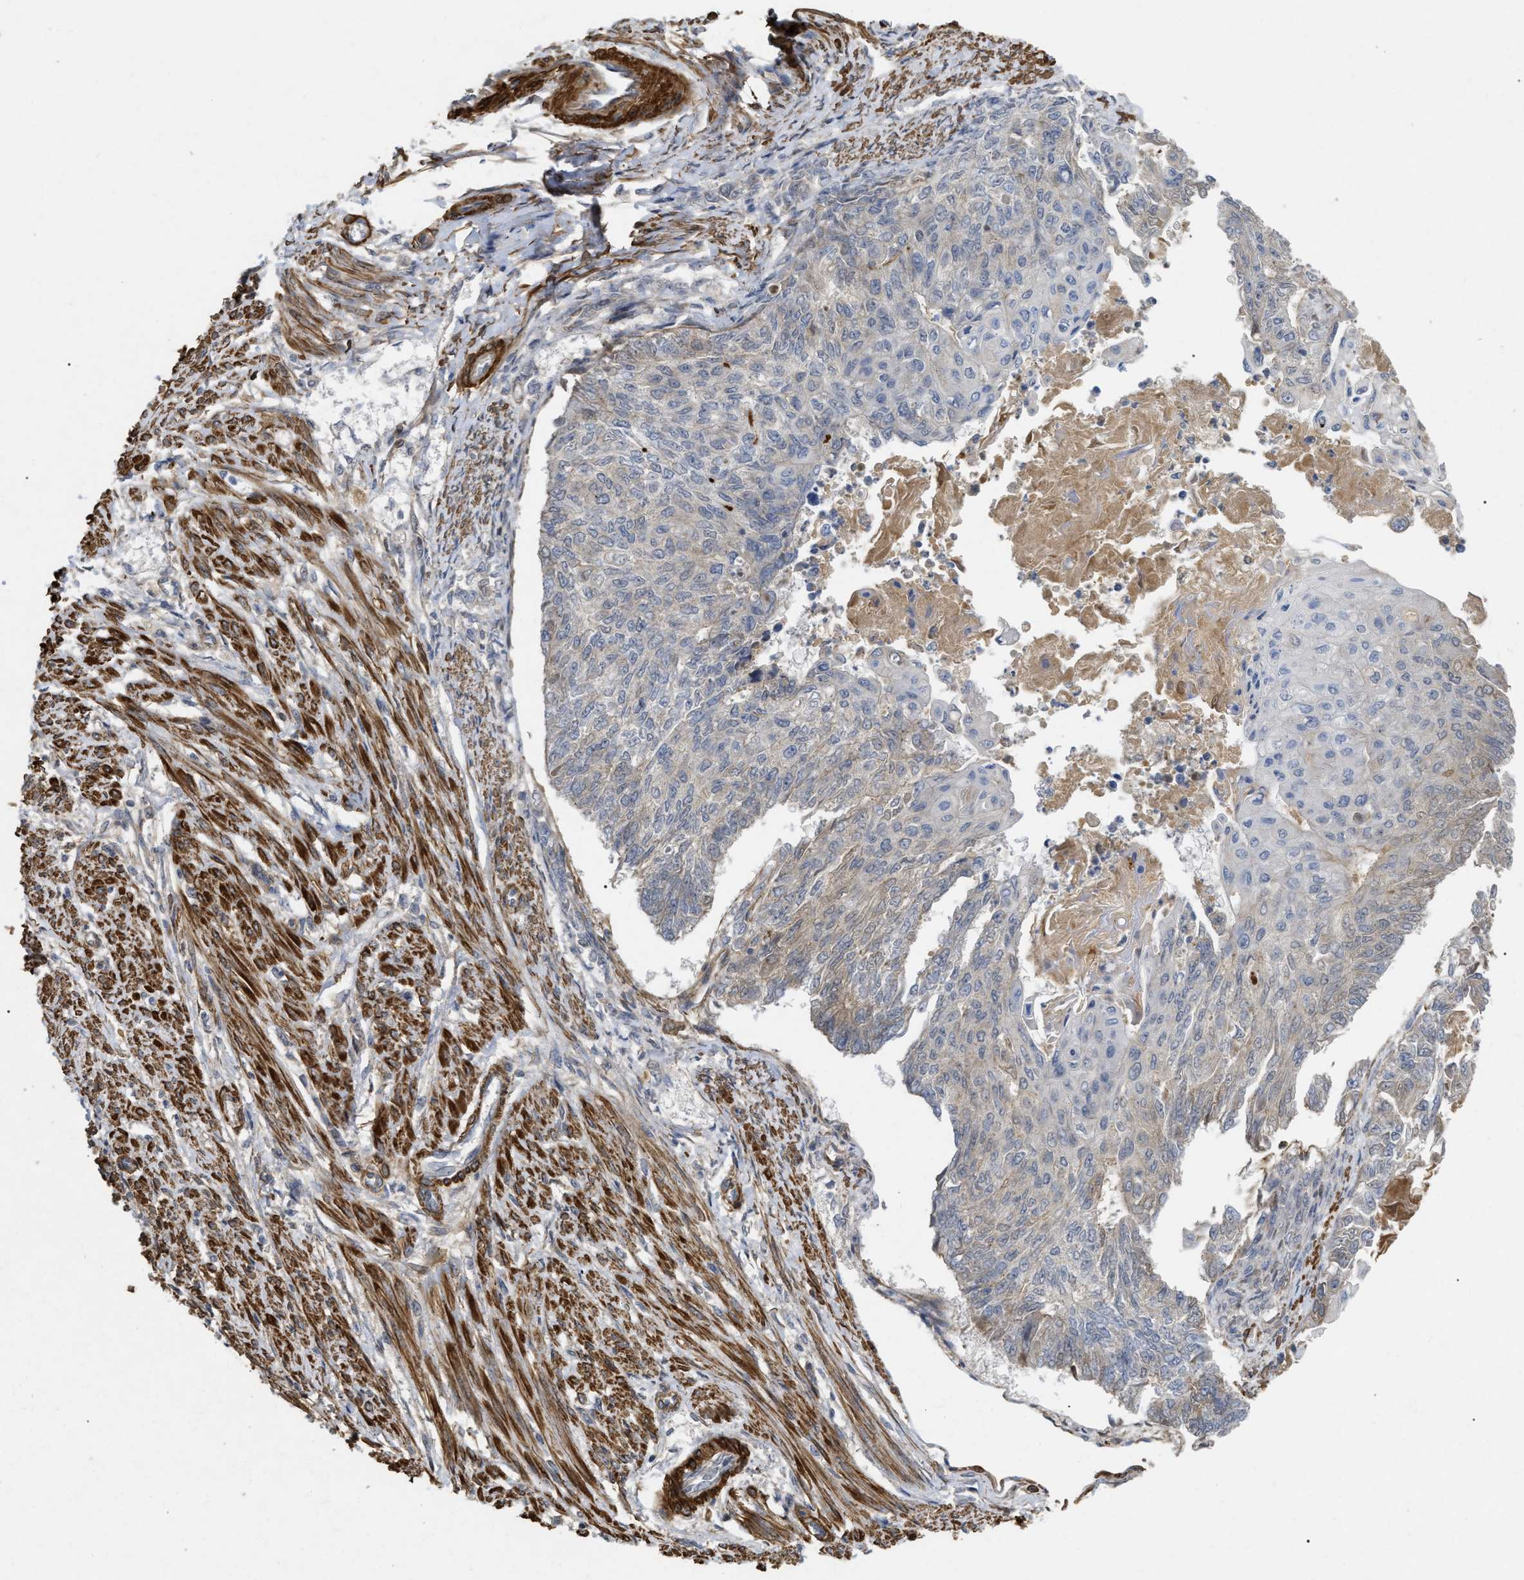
{"staining": {"intensity": "negative", "quantity": "none", "location": "none"}, "tissue": "endometrial cancer", "cell_type": "Tumor cells", "image_type": "cancer", "snomed": [{"axis": "morphology", "description": "Adenocarcinoma, NOS"}, {"axis": "topography", "description": "Endometrium"}], "caption": "DAB (3,3'-diaminobenzidine) immunohistochemical staining of human endometrial cancer exhibits no significant expression in tumor cells.", "gene": "ST6GALNAC6", "patient": {"sex": "female", "age": 32}}